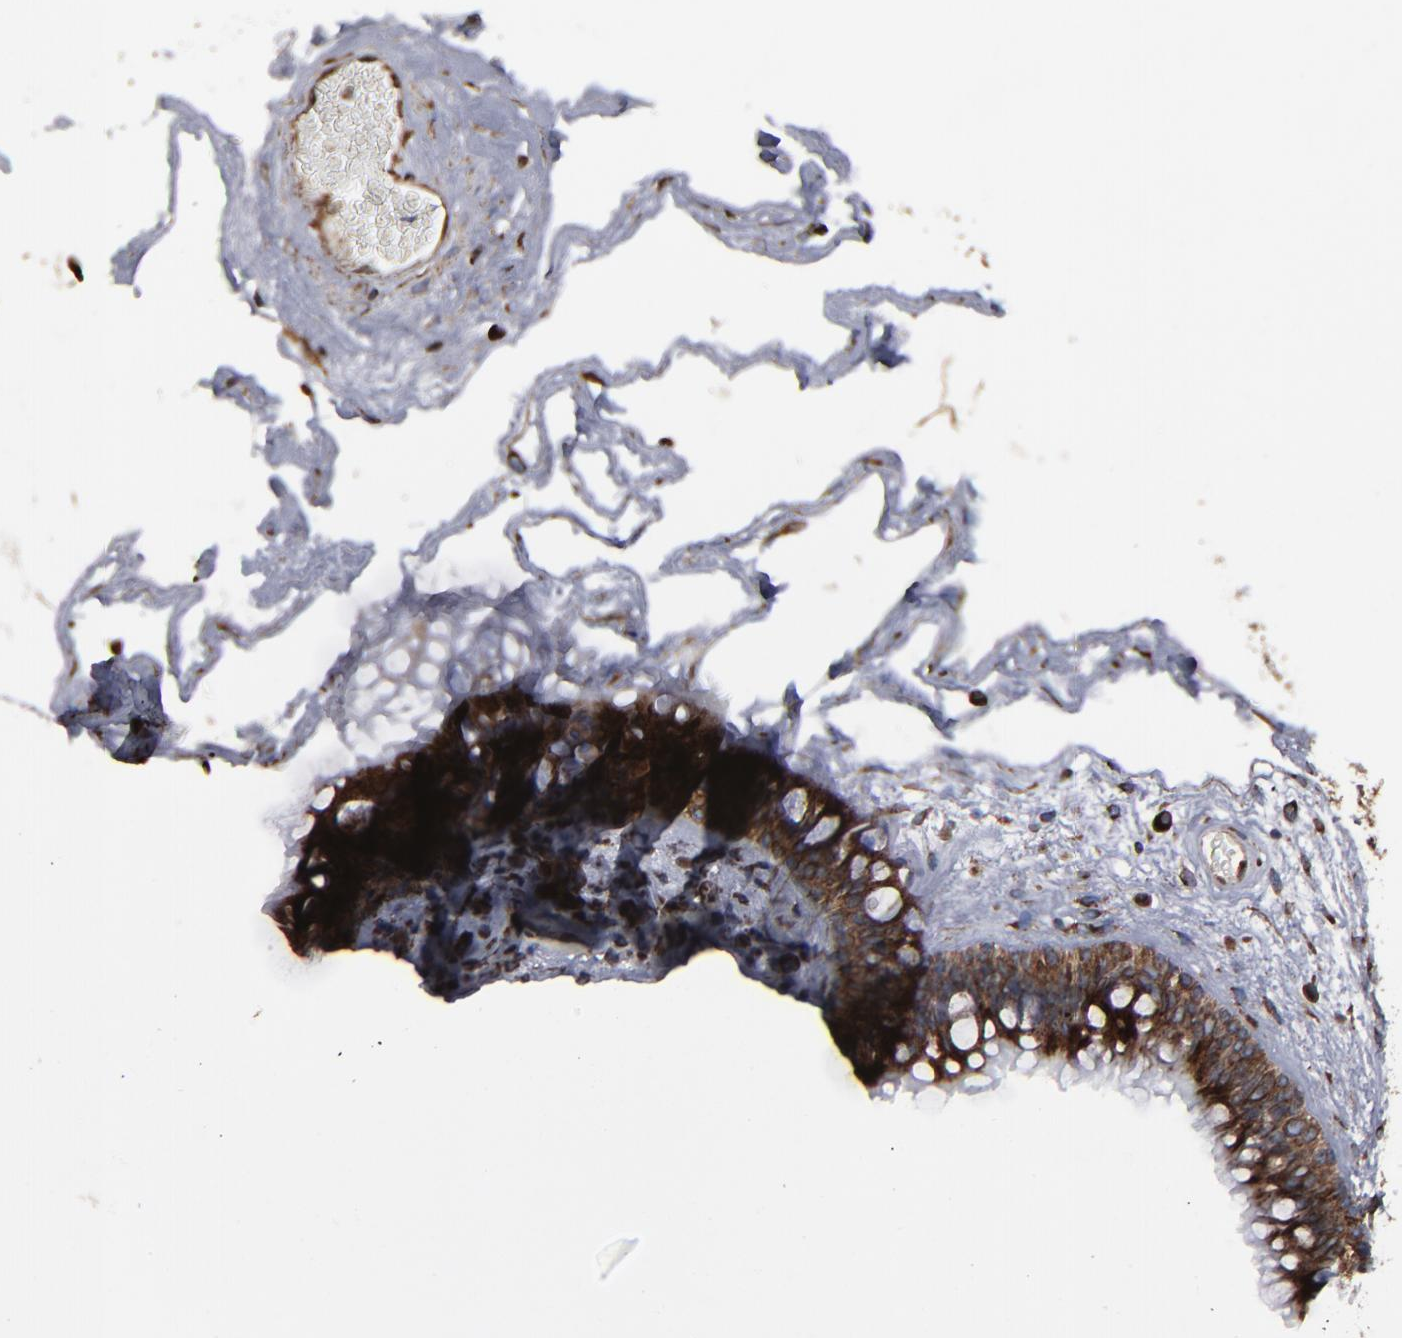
{"staining": {"intensity": "moderate", "quantity": ">75%", "location": "cytoplasmic/membranous"}, "tissue": "nasopharynx", "cell_type": "Respiratory epithelial cells", "image_type": "normal", "snomed": [{"axis": "morphology", "description": "Normal tissue, NOS"}, {"axis": "morphology", "description": "Inflammation, NOS"}, {"axis": "topography", "description": "Nasopharynx"}], "caption": "Immunohistochemistry (DAB (3,3'-diaminobenzidine)) staining of normal nasopharynx reveals moderate cytoplasmic/membranous protein staining in about >75% of respiratory epithelial cells.", "gene": "CNIH1", "patient": {"sex": "male", "age": 48}}